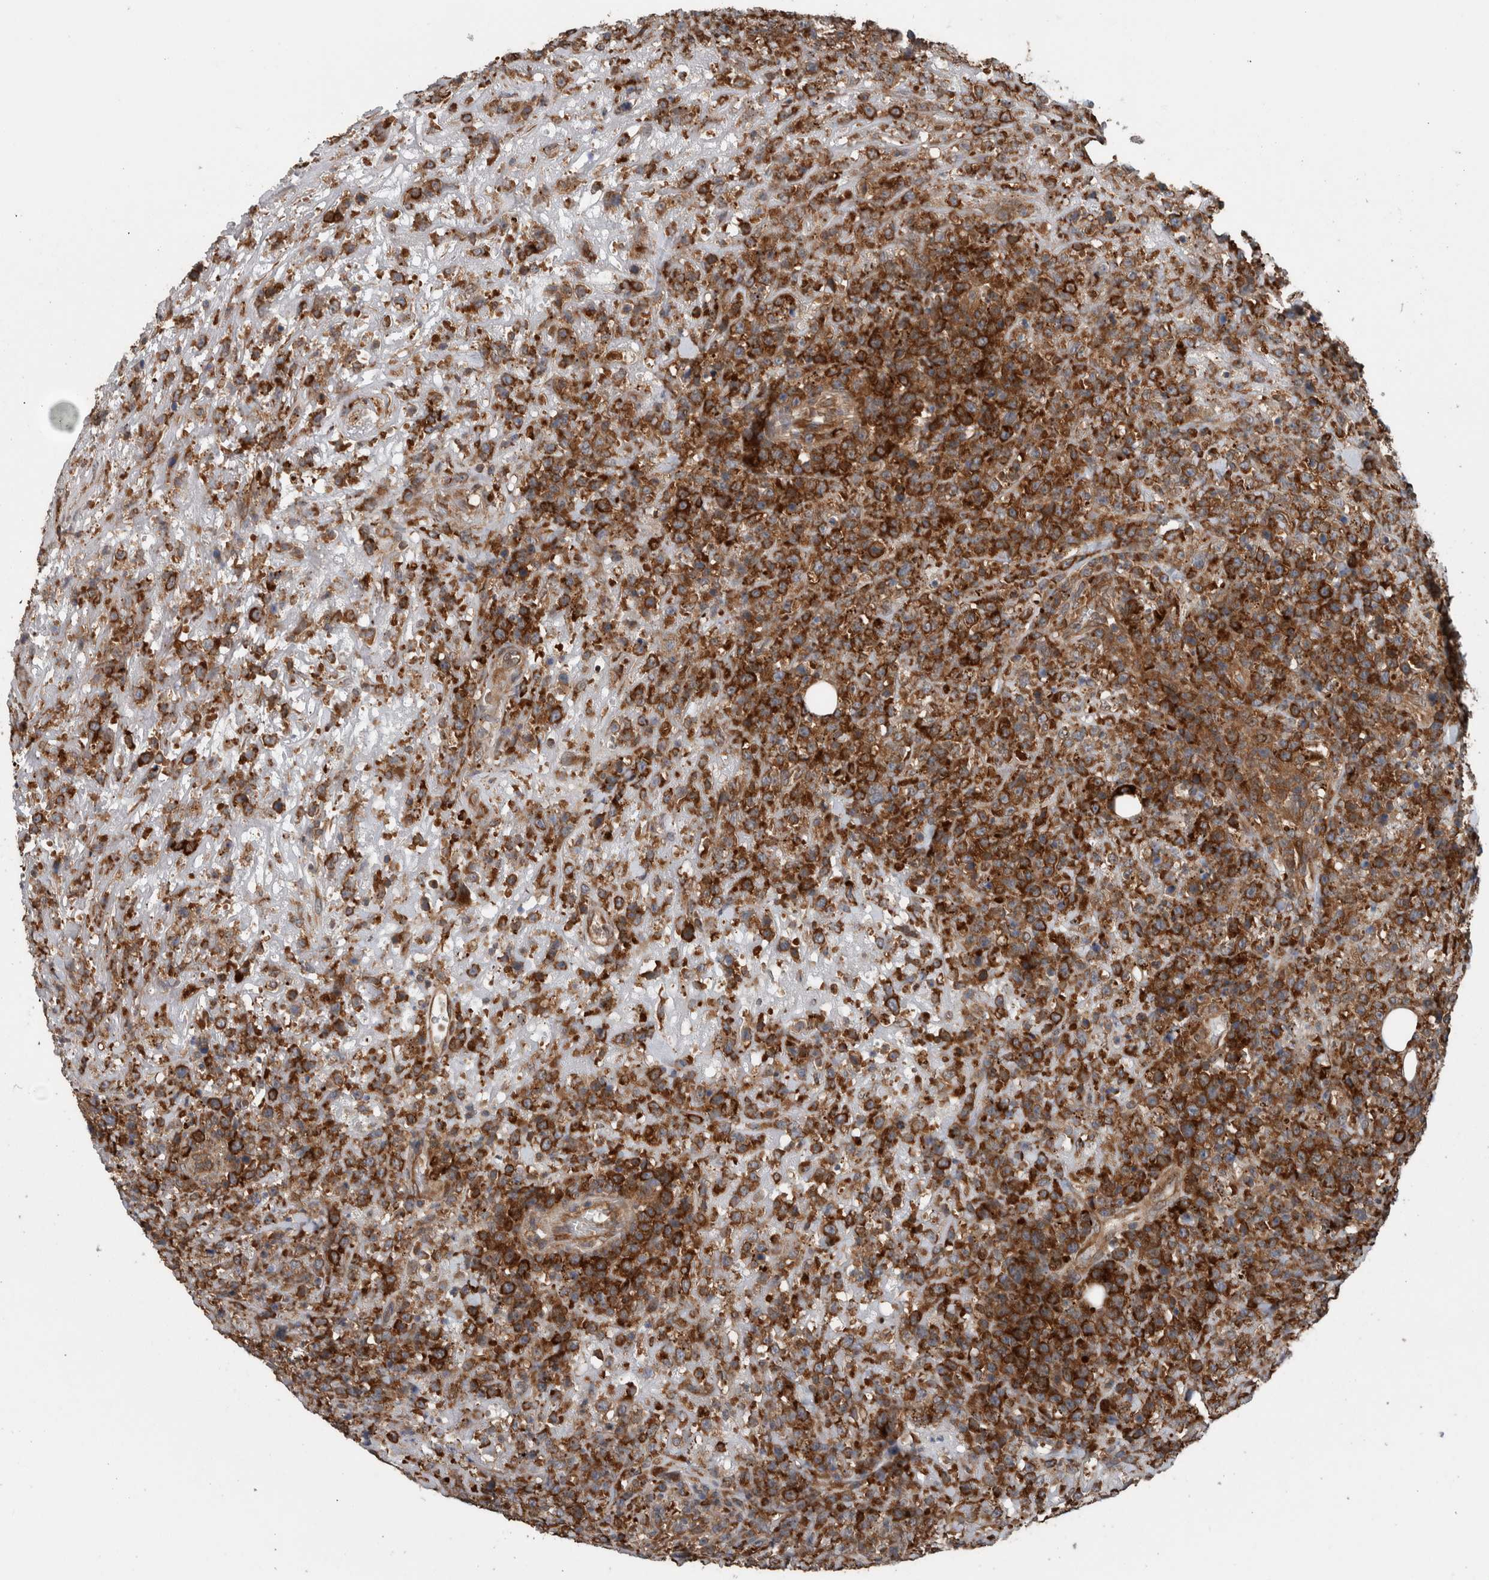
{"staining": {"intensity": "strong", "quantity": ">75%", "location": "cytoplasmic/membranous"}, "tissue": "lymphoma", "cell_type": "Tumor cells", "image_type": "cancer", "snomed": [{"axis": "morphology", "description": "Malignant lymphoma, non-Hodgkin's type, High grade"}, {"axis": "topography", "description": "Colon"}], "caption": "Immunohistochemistry photomicrograph of human high-grade malignant lymphoma, non-Hodgkin's type stained for a protein (brown), which displays high levels of strong cytoplasmic/membranous expression in about >75% of tumor cells.", "gene": "RIOK3", "patient": {"sex": "female", "age": 53}}